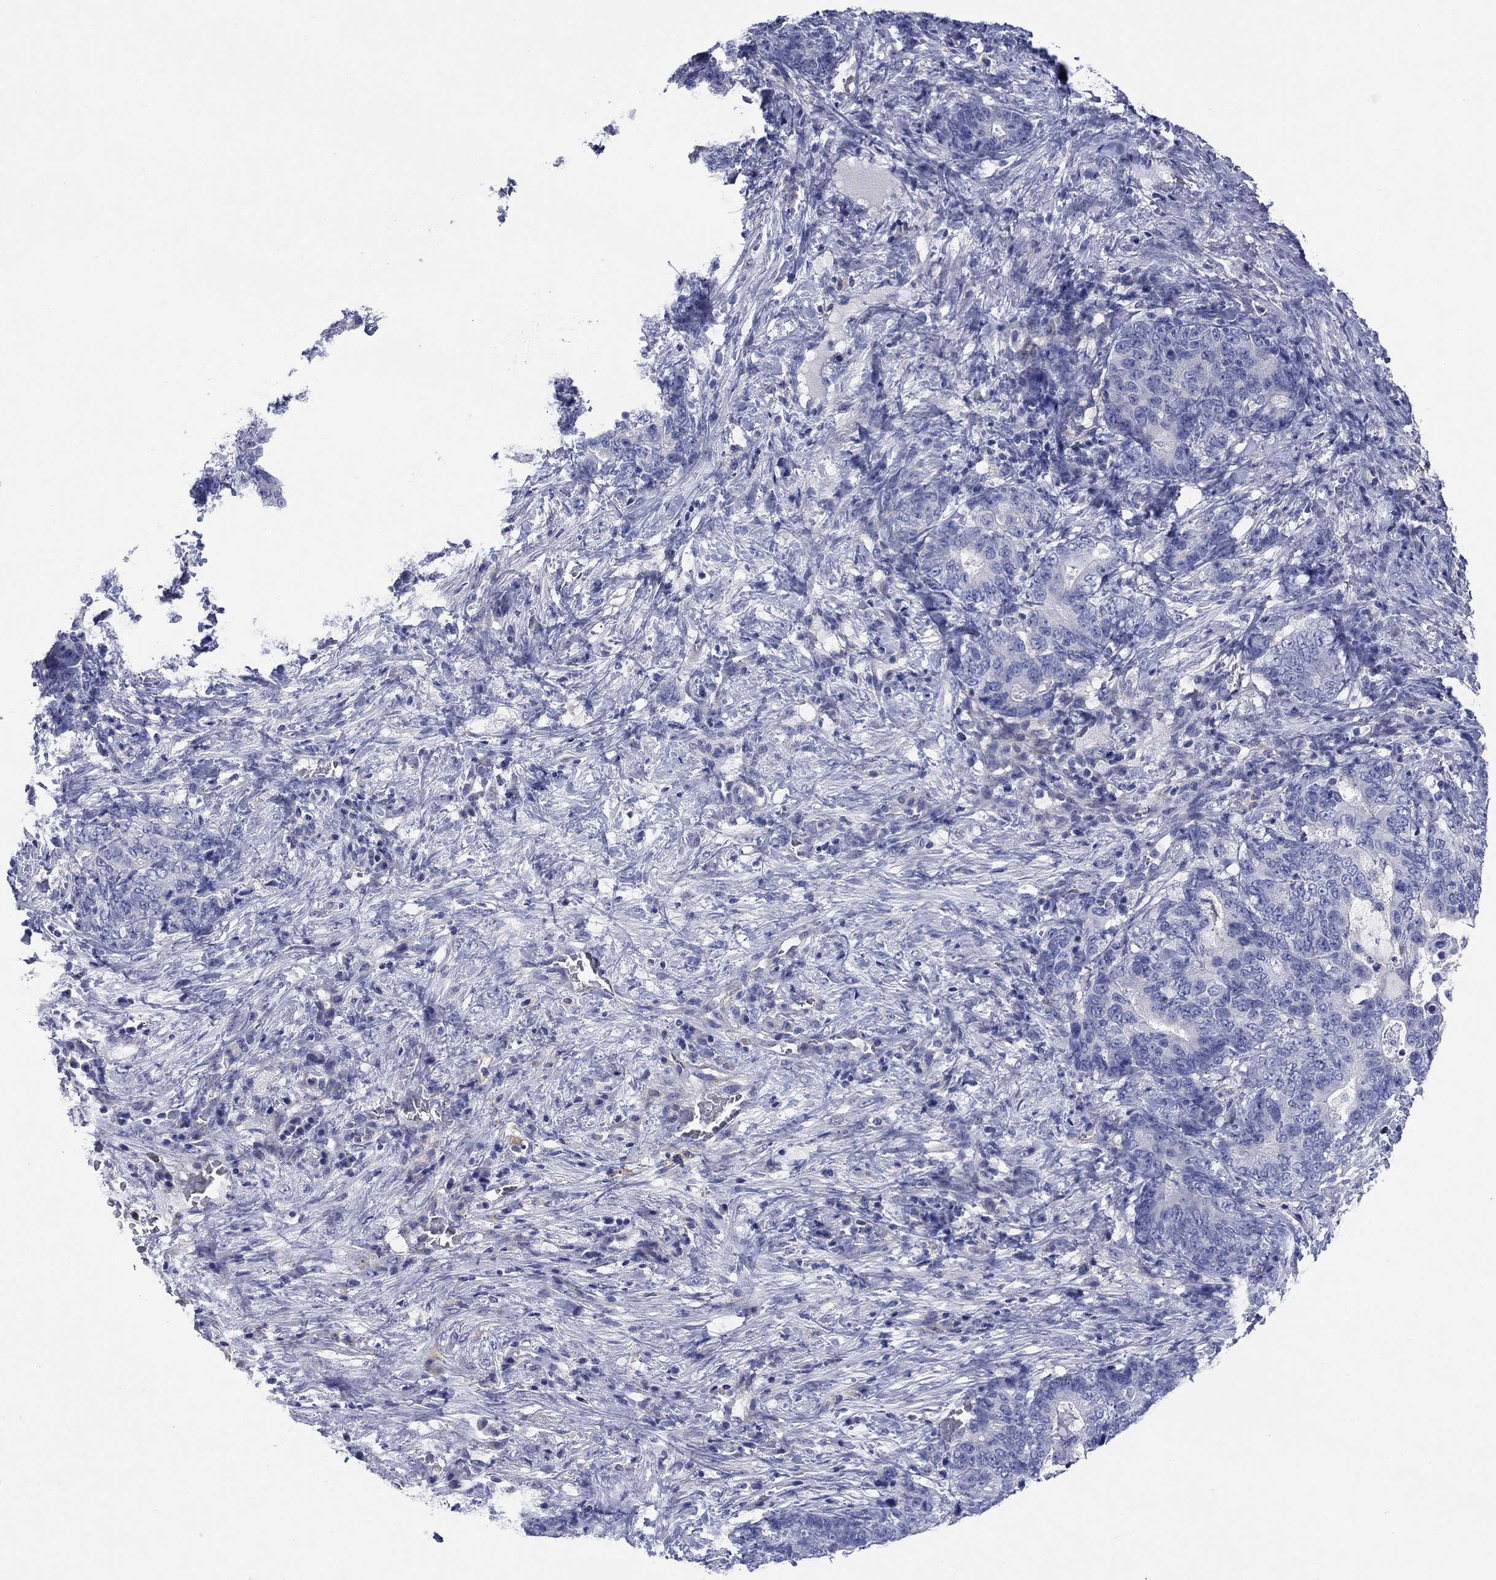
{"staining": {"intensity": "negative", "quantity": "none", "location": "none"}, "tissue": "stomach cancer", "cell_type": "Tumor cells", "image_type": "cancer", "snomed": [{"axis": "morphology", "description": "Normal tissue, NOS"}, {"axis": "morphology", "description": "Adenocarcinoma, NOS"}, {"axis": "topography", "description": "Stomach"}], "caption": "Stomach adenocarcinoma was stained to show a protein in brown. There is no significant staining in tumor cells. Nuclei are stained in blue.", "gene": "PTPRZ1", "patient": {"sex": "female", "age": 64}}